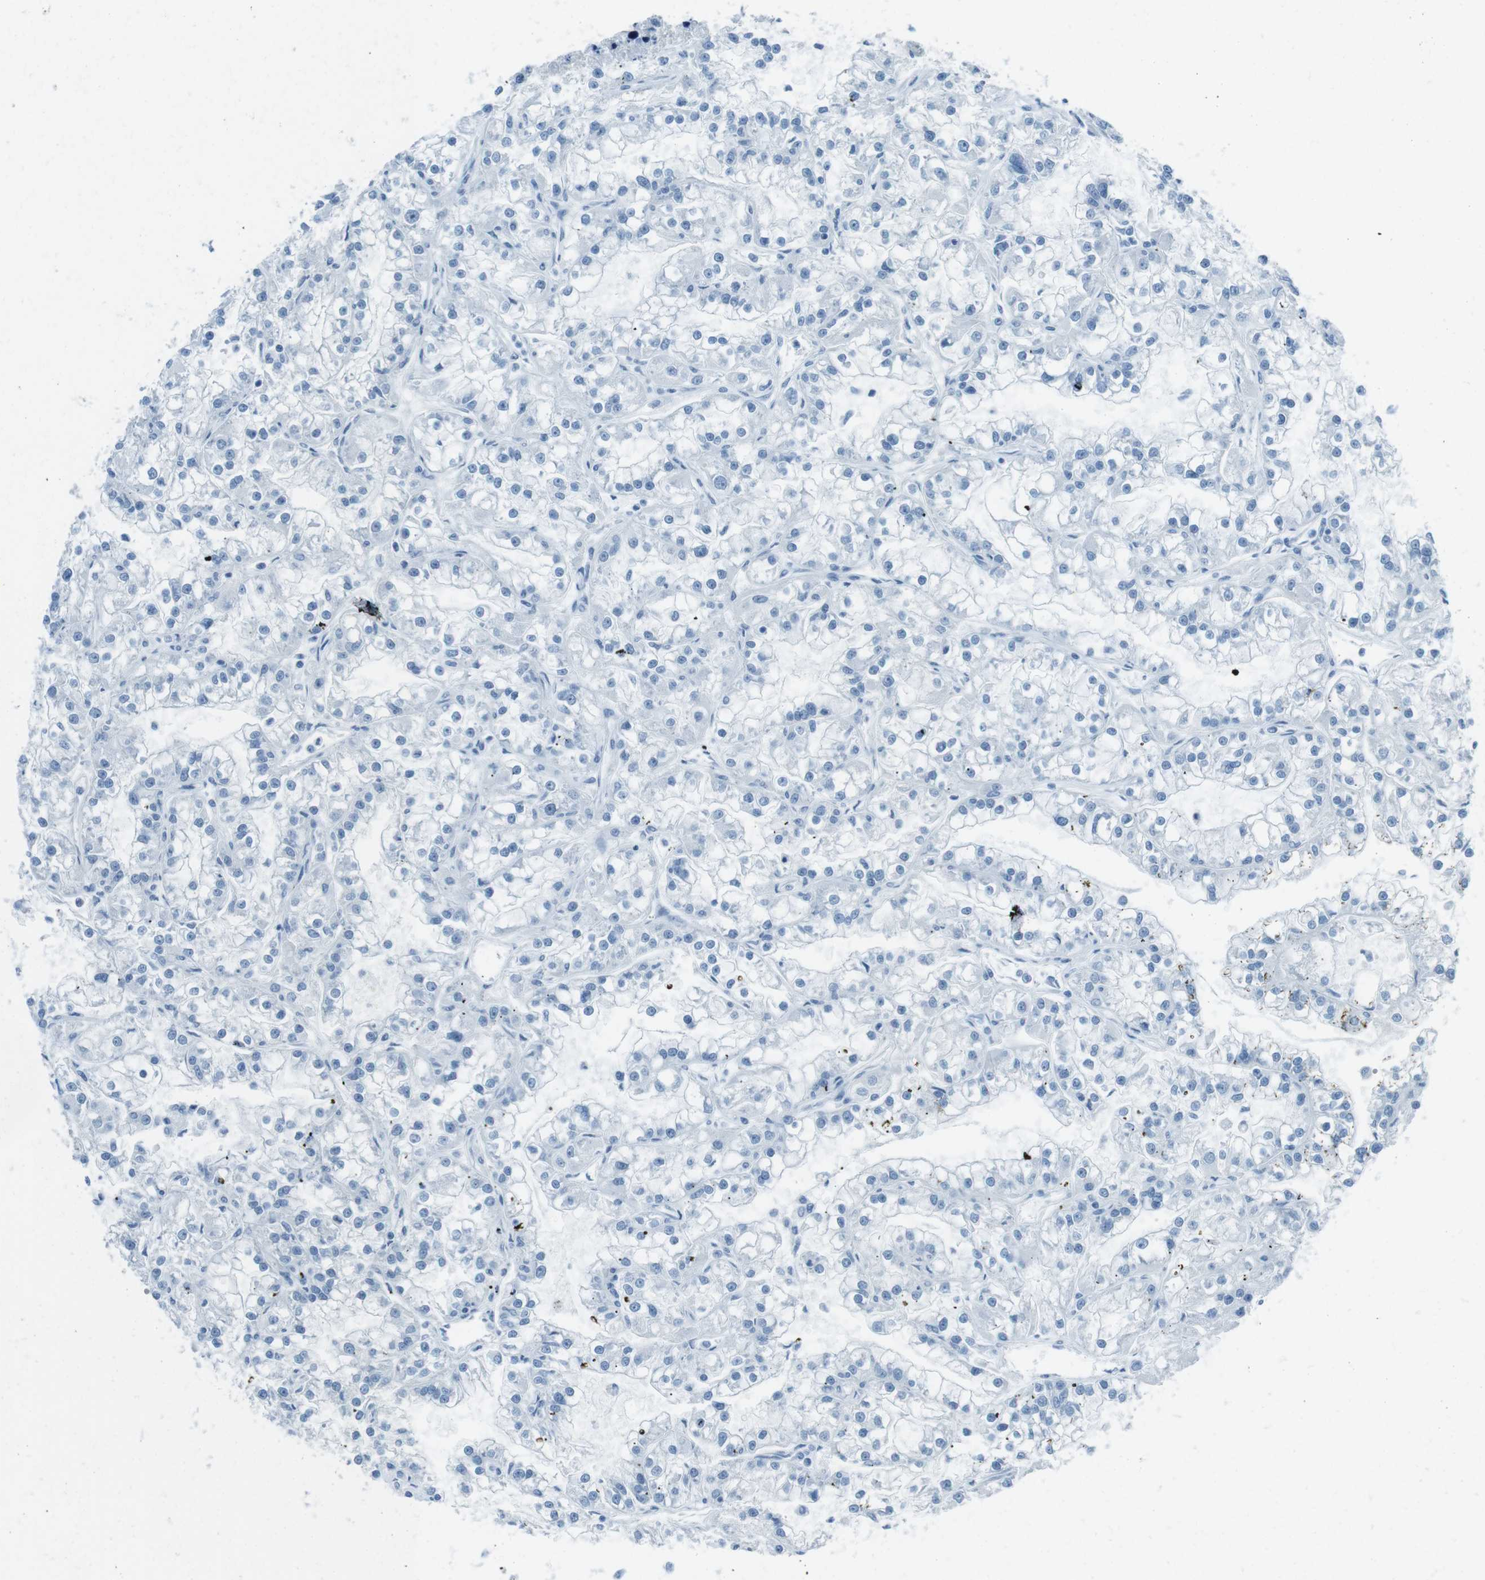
{"staining": {"intensity": "negative", "quantity": "none", "location": "none"}, "tissue": "renal cancer", "cell_type": "Tumor cells", "image_type": "cancer", "snomed": [{"axis": "morphology", "description": "Adenocarcinoma, NOS"}, {"axis": "topography", "description": "Kidney"}], "caption": "Immunohistochemistry of renal cancer (adenocarcinoma) shows no expression in tumor cells.", "gene": "TMEM207", "patient": {"sex": "female", "age": 52}}